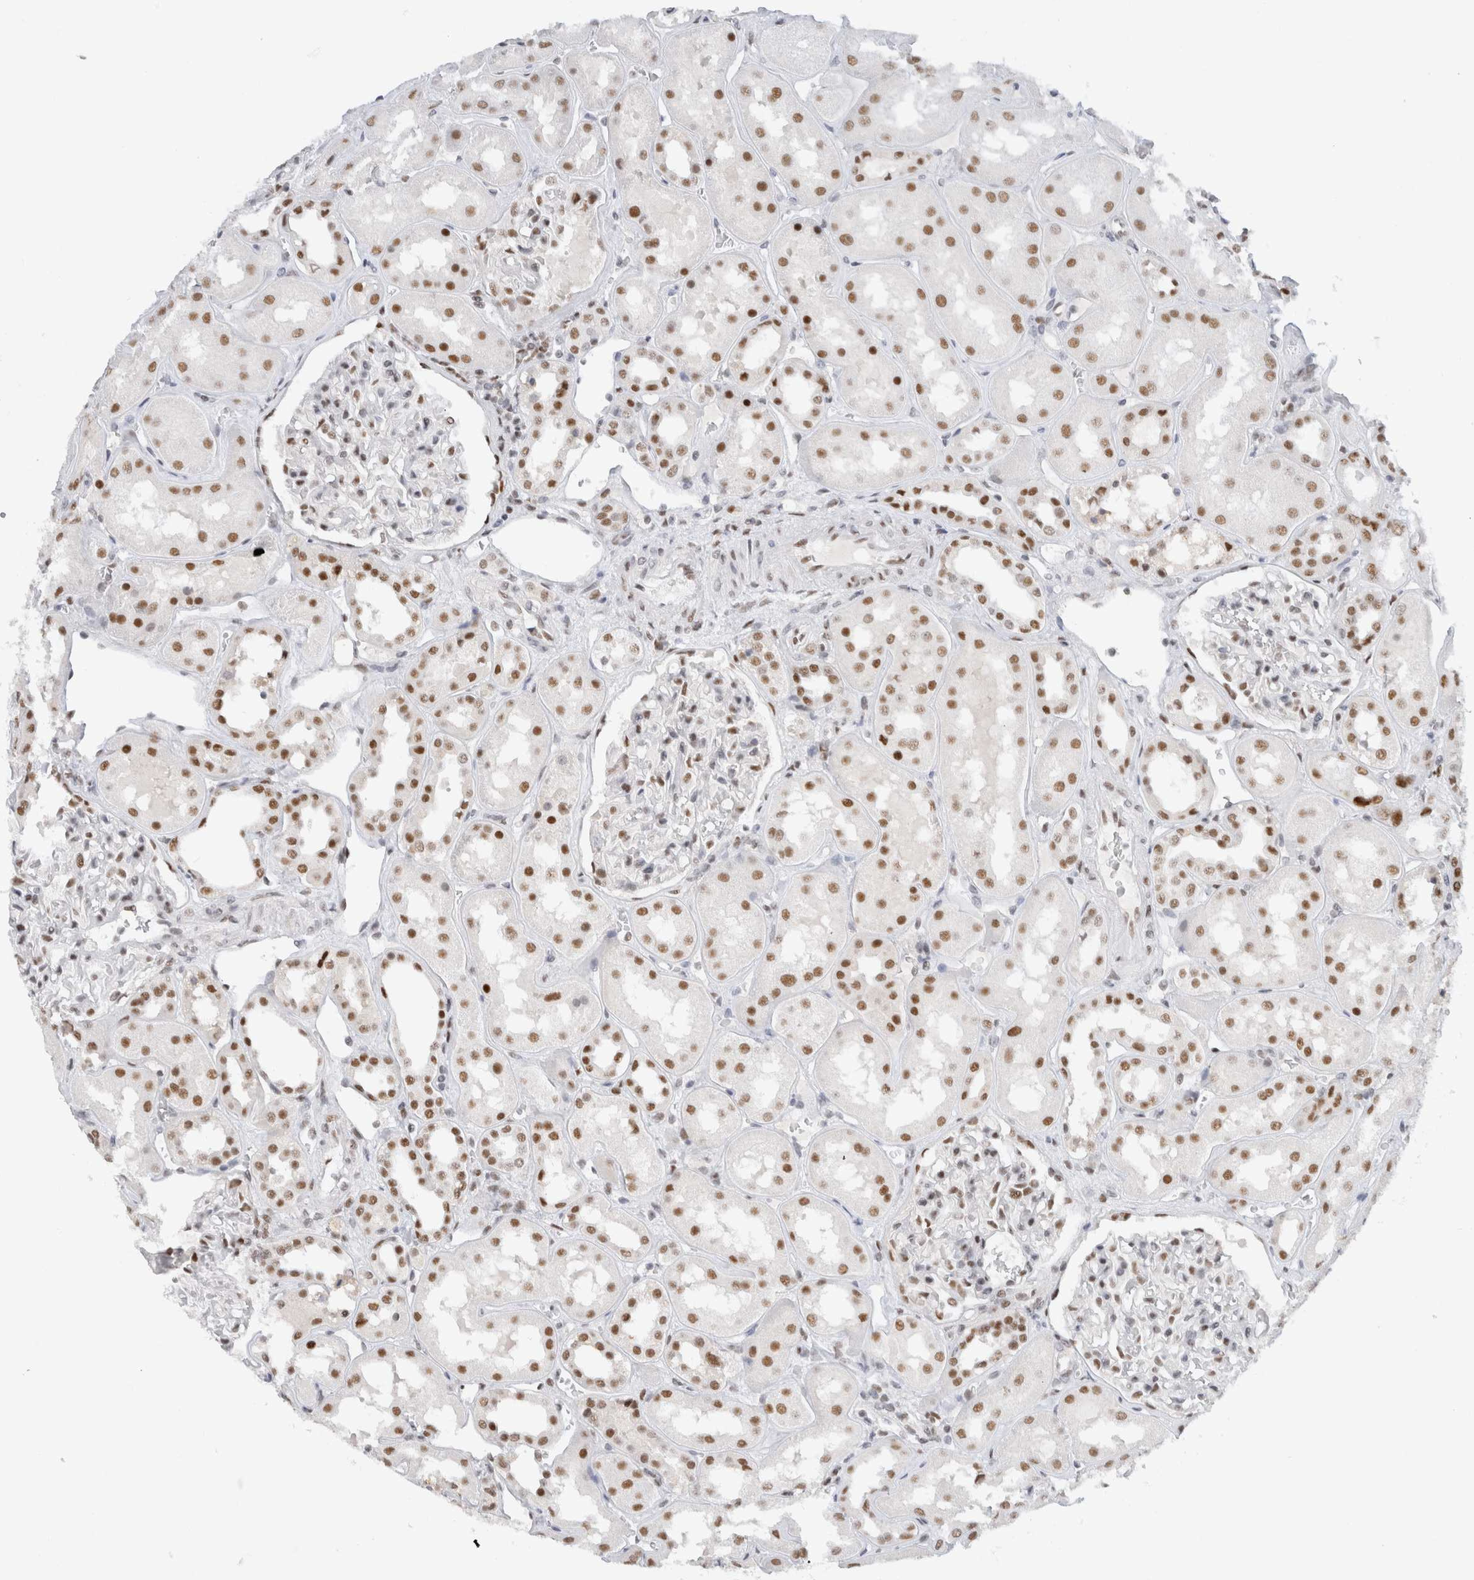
{"staining": {"intensity": "weak", "quantity": "25%-75%", "location": "nuclear"}, "tissue": "kidney", "cell_type": "Cells in glomeruli", "image_type": "normal", "snomed": [{"axis": "morphology", "description": "Normal tissue, NOS"}, {"axis": "topography", "description": "Kidney"}], "caption": "Immunohistochemistry (IHC) micrograph of normal kidney stained for a protein (brown), which exhibits low levels of weak nuclear staining in approximately 25%-75% of cells in glomeruli.", "gene": "COPS7A", "patient": {"sex": "male", "age": 70}}